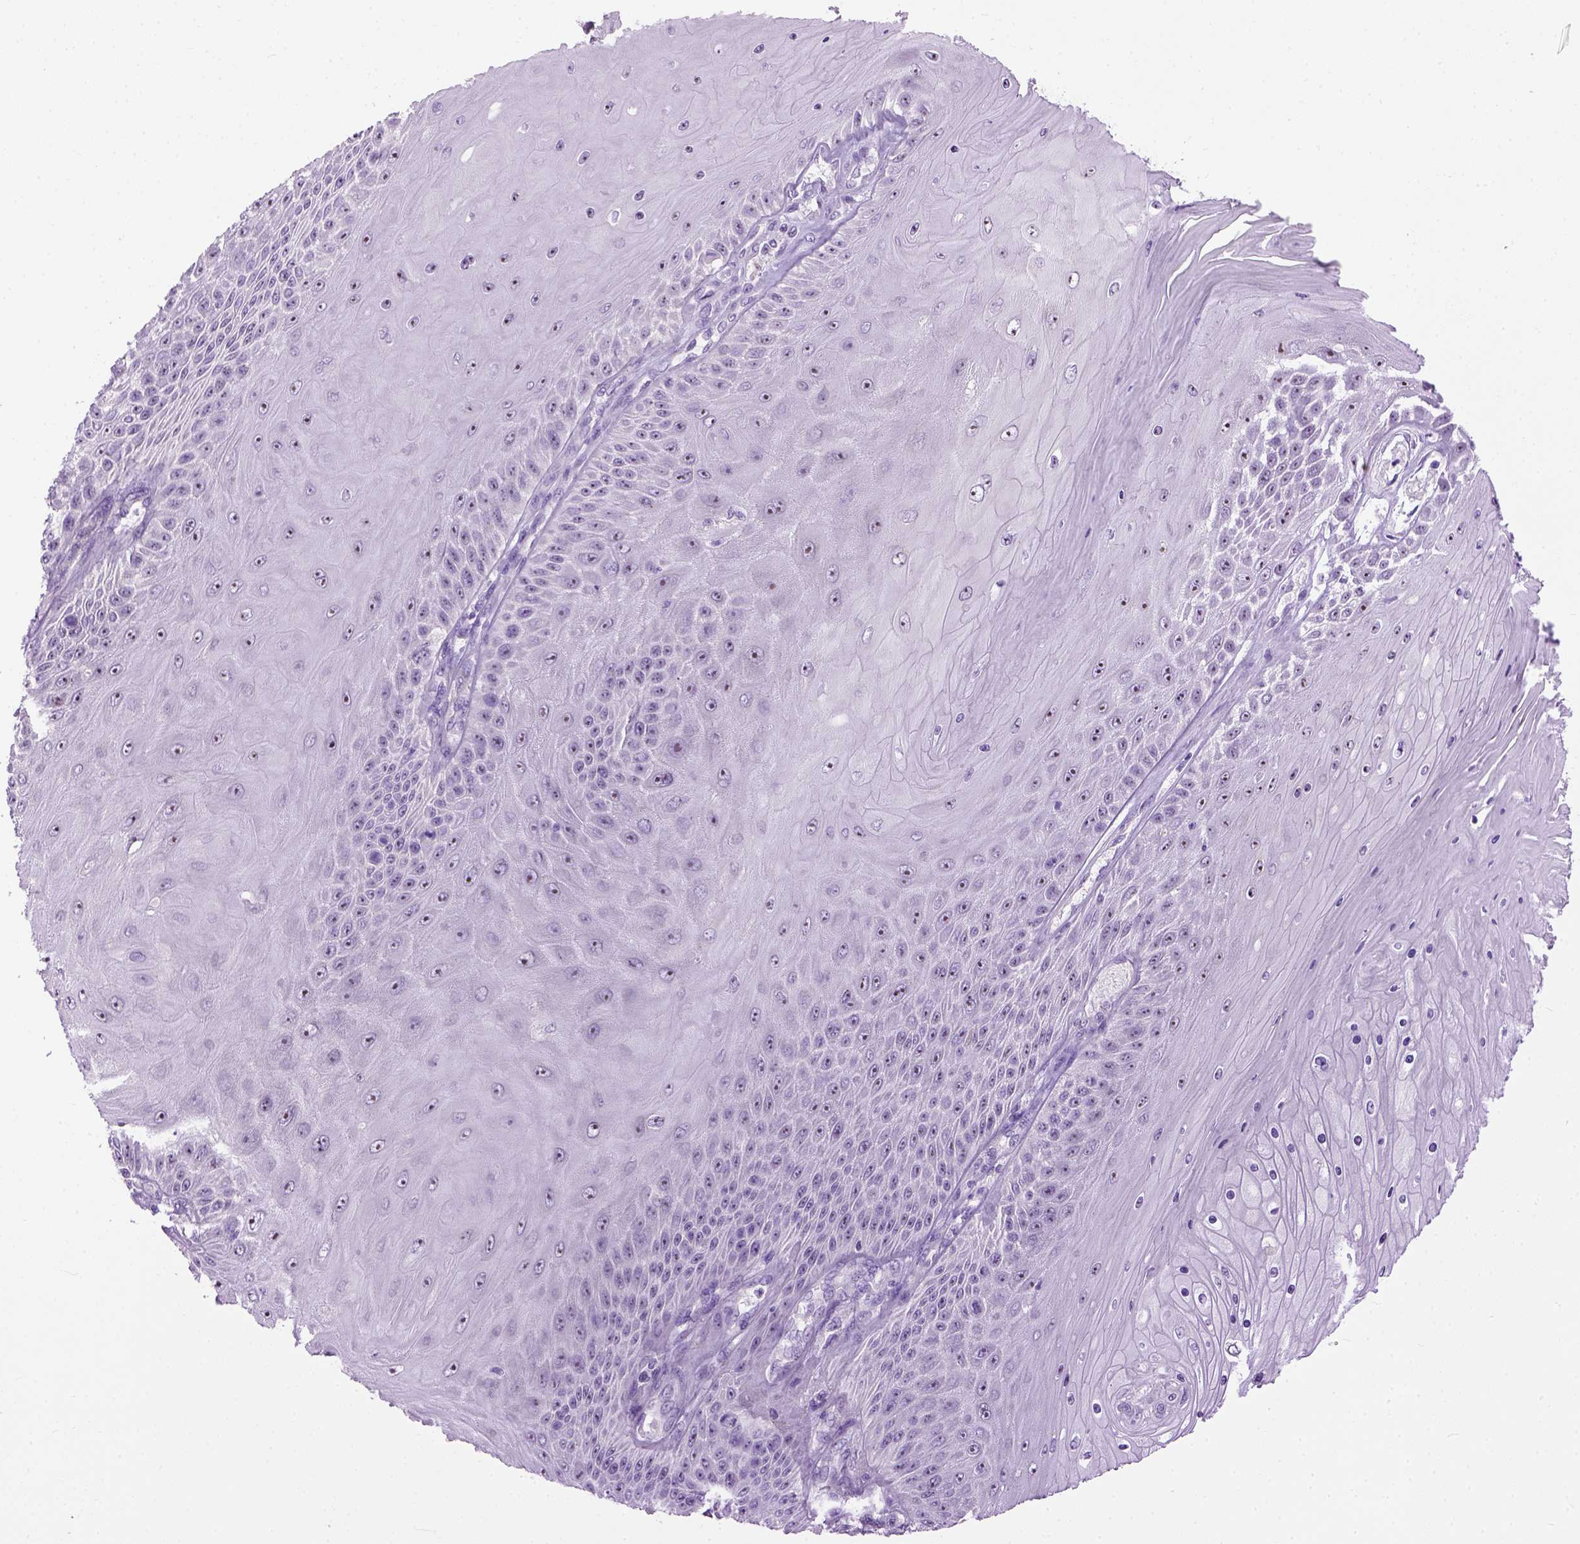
{"staining": {"intensity": "negative", "quantity": "none", "location": "none"}, "tissue": "skin cancer", "cell_type": "Tumor cells", "image_type": "cancer", "snomed": [{"axis": "morphology", "description": "Squamous cell carcinoma, NOS"}, {"axis": "topography", "description": "Skin"}], "caption": "Tumor cells are negative for protein expression in human skin cancer. (DAB (3,3'-diaminobenzidine) IHC visualized using brightfield microscopy, high magnification).", "gene": "UTP4", "patient": {"sex": "male", "age": 62}}